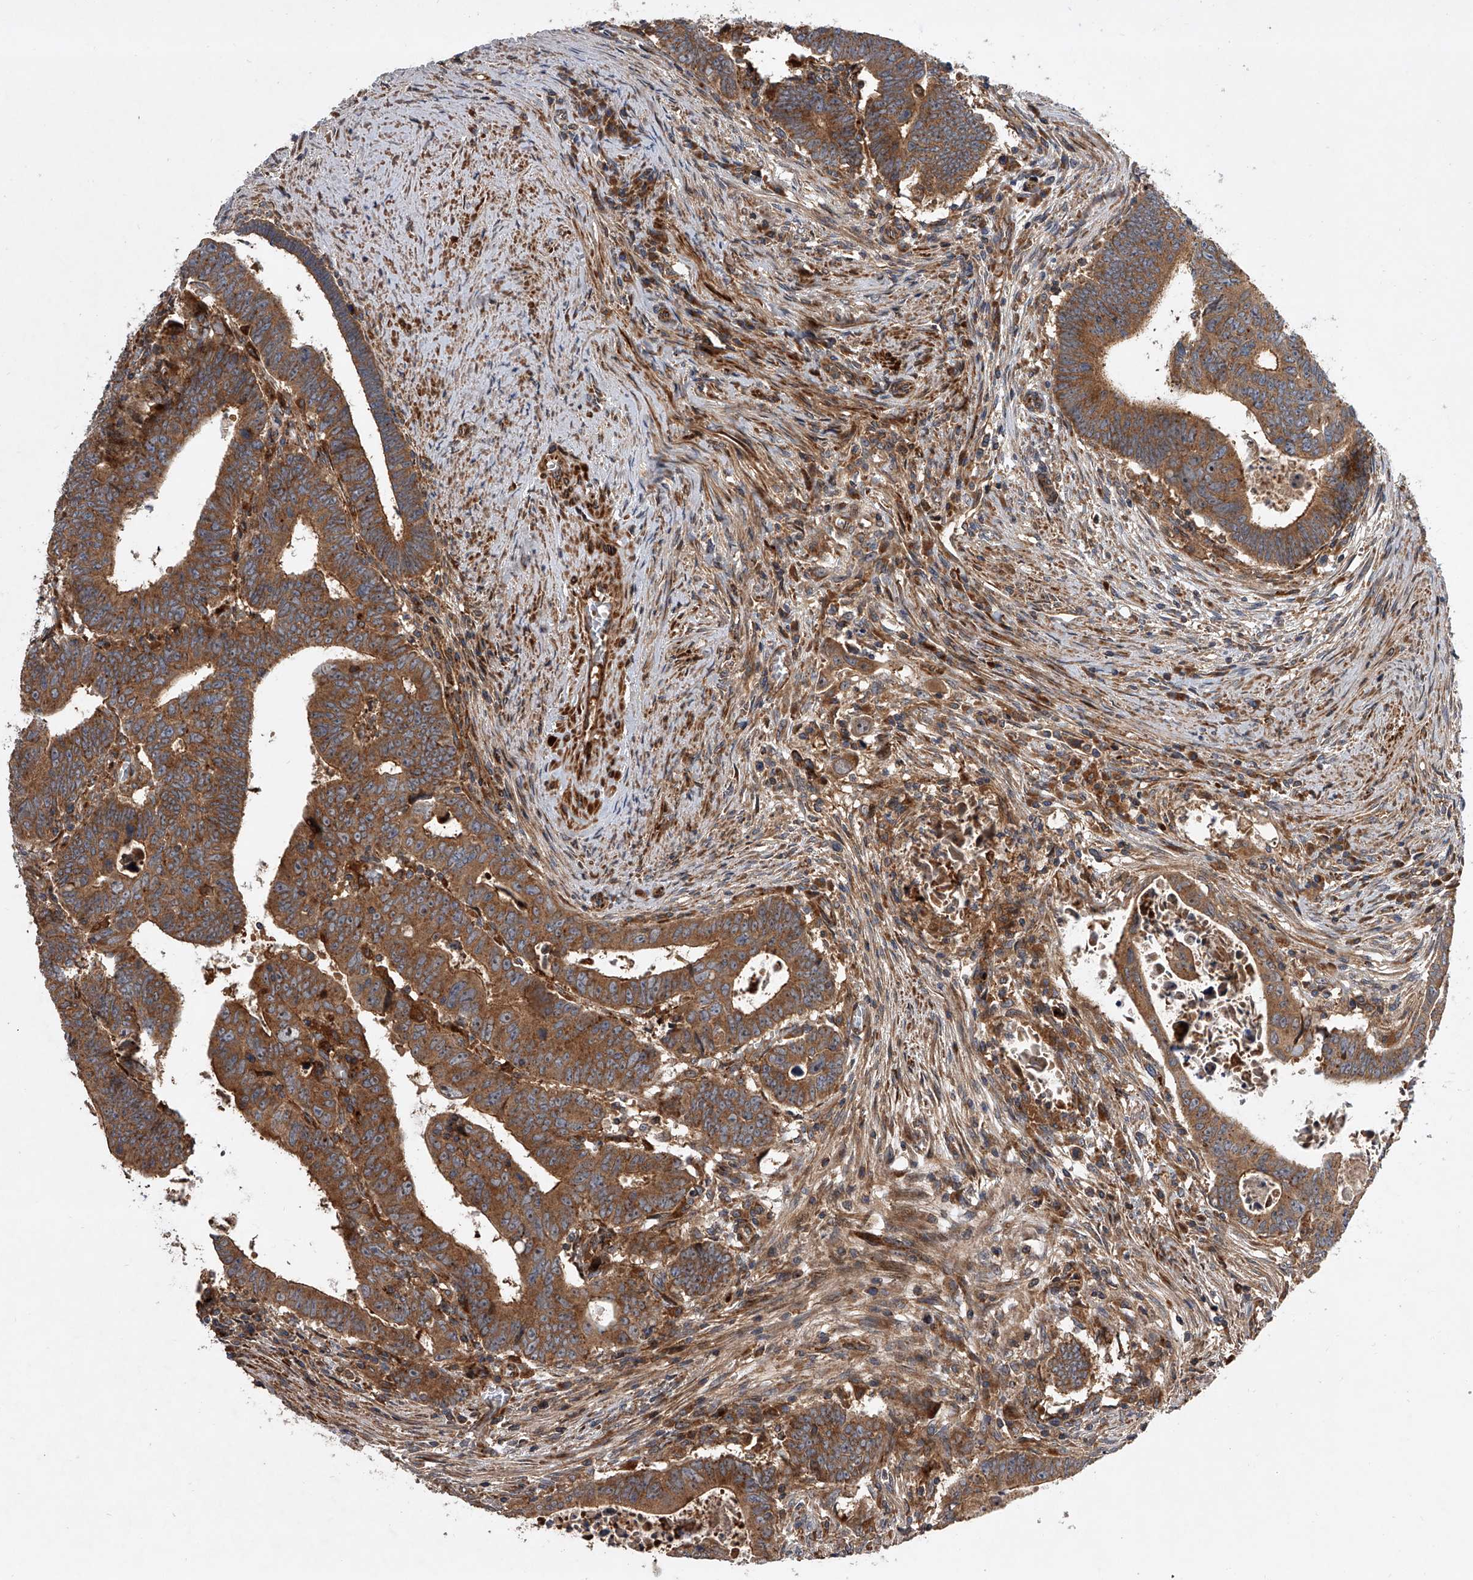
{"staining": {"intensity": "moderate", "quantity": ">75%", "location": "cytoplasmic/membranous"}, "tissue": "colorectal cancer", "cell_type": "Tumor cells", "image_type": "cancer", "snomed": [{"axis": "morphology", "description": "Normal tissue, NOS"}, {"axis": "morphology", "description": "Adenocarcinoma, NOS"}, {"axis": "topography", "description": "Rectum"}], "caption": "This is a histology image of immunohistochemistry staining of adenocarcinoma (colorectal), which shows moderate positivity in the cytoplasmic/membranous of tumor cells.", "gene": "USP47", "patient": {"sex": "female", "age": 65}}